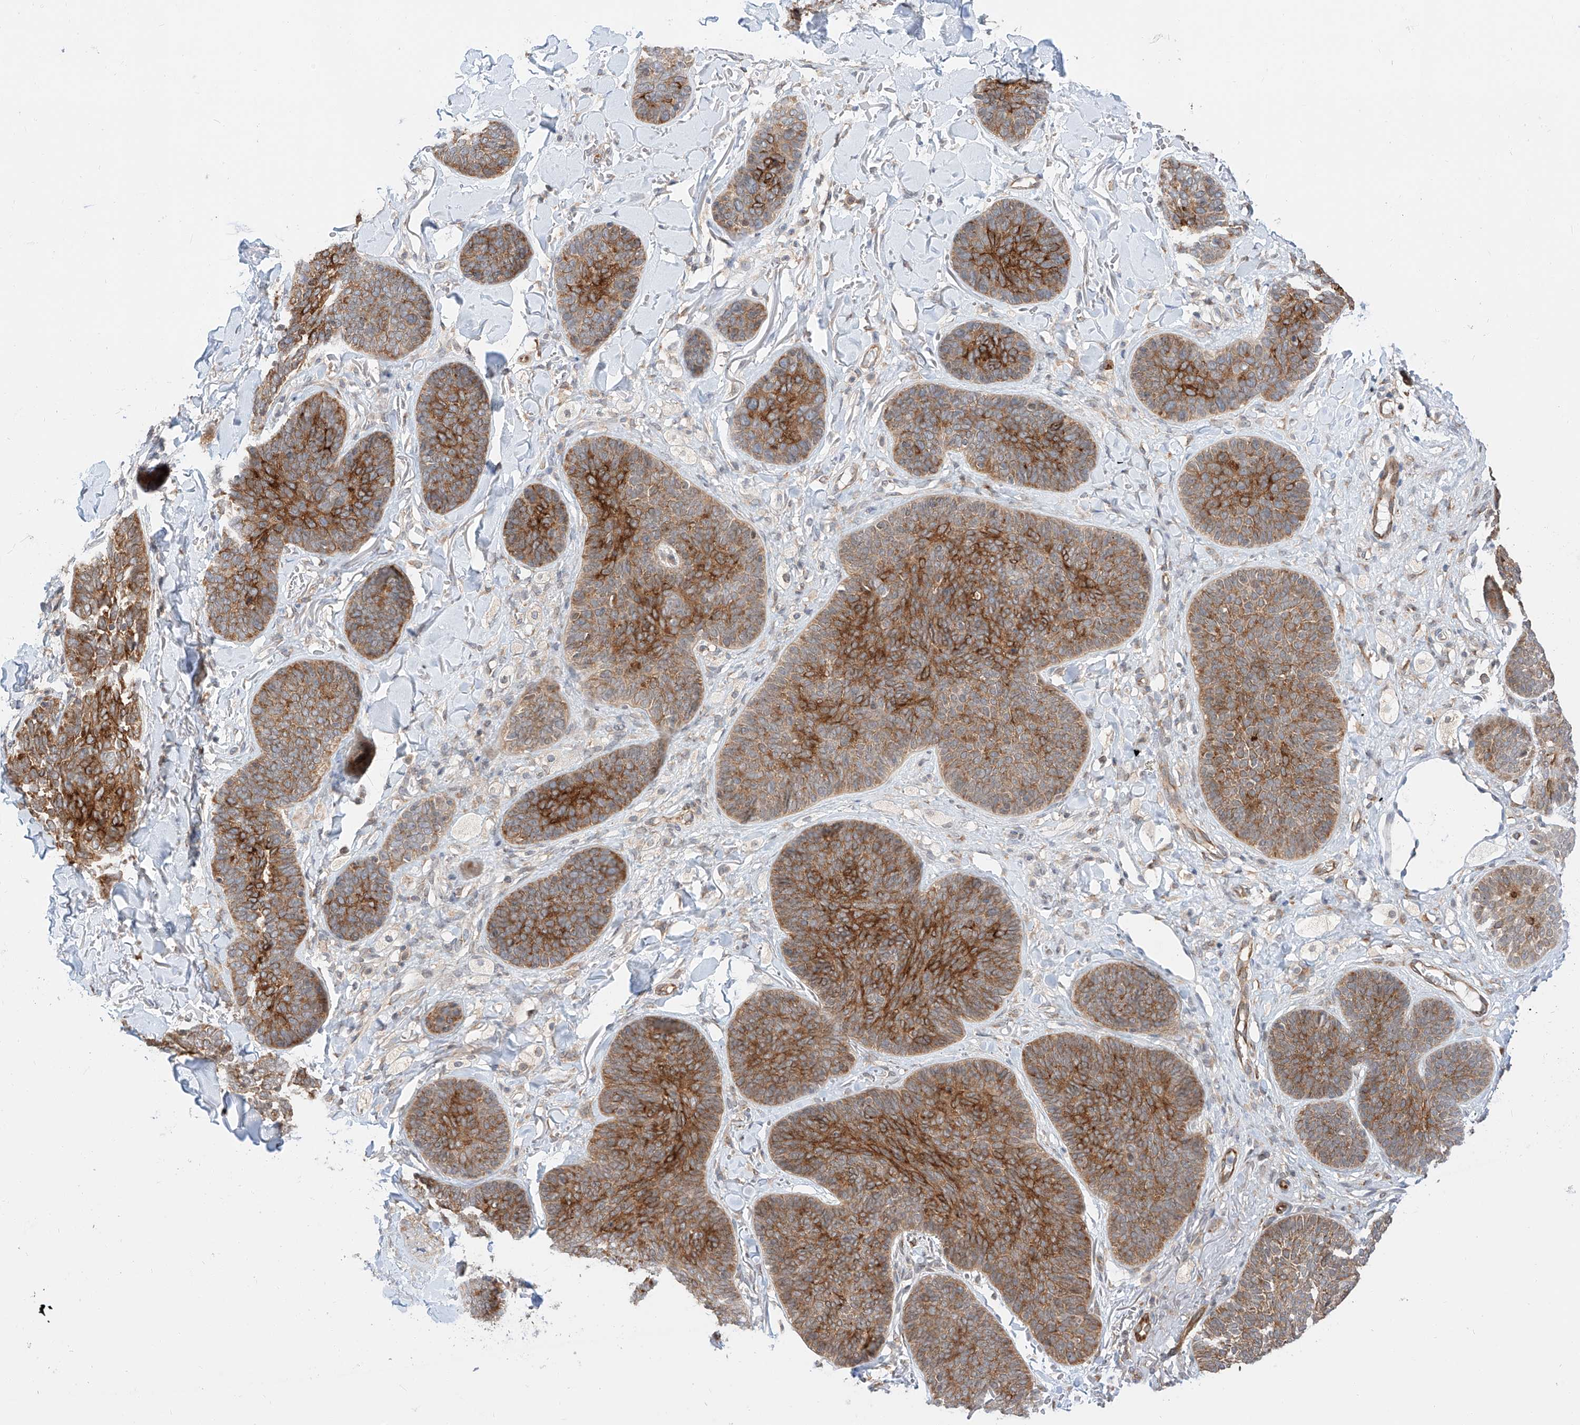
{"staining": {"intensity": "strong", "quantity": ">75%", "location": "cytoplasmic/membranous"}, "tissue": "skin cancer", "cell_type": "Tumor cells", "image_type": "cancer", "snomed": [{"axis": "morphology", "description": "Basal cell carcinoma"}, {"axis": "topography", "description": "Skin"}], "caption": "Protein staining of skin cancer tissue displays strong cytoplasmic/membranous expression in approximately >75% of tumor cells.", "gene": "CARMIL1", "patient": {"sex": "male", "age": 85}}